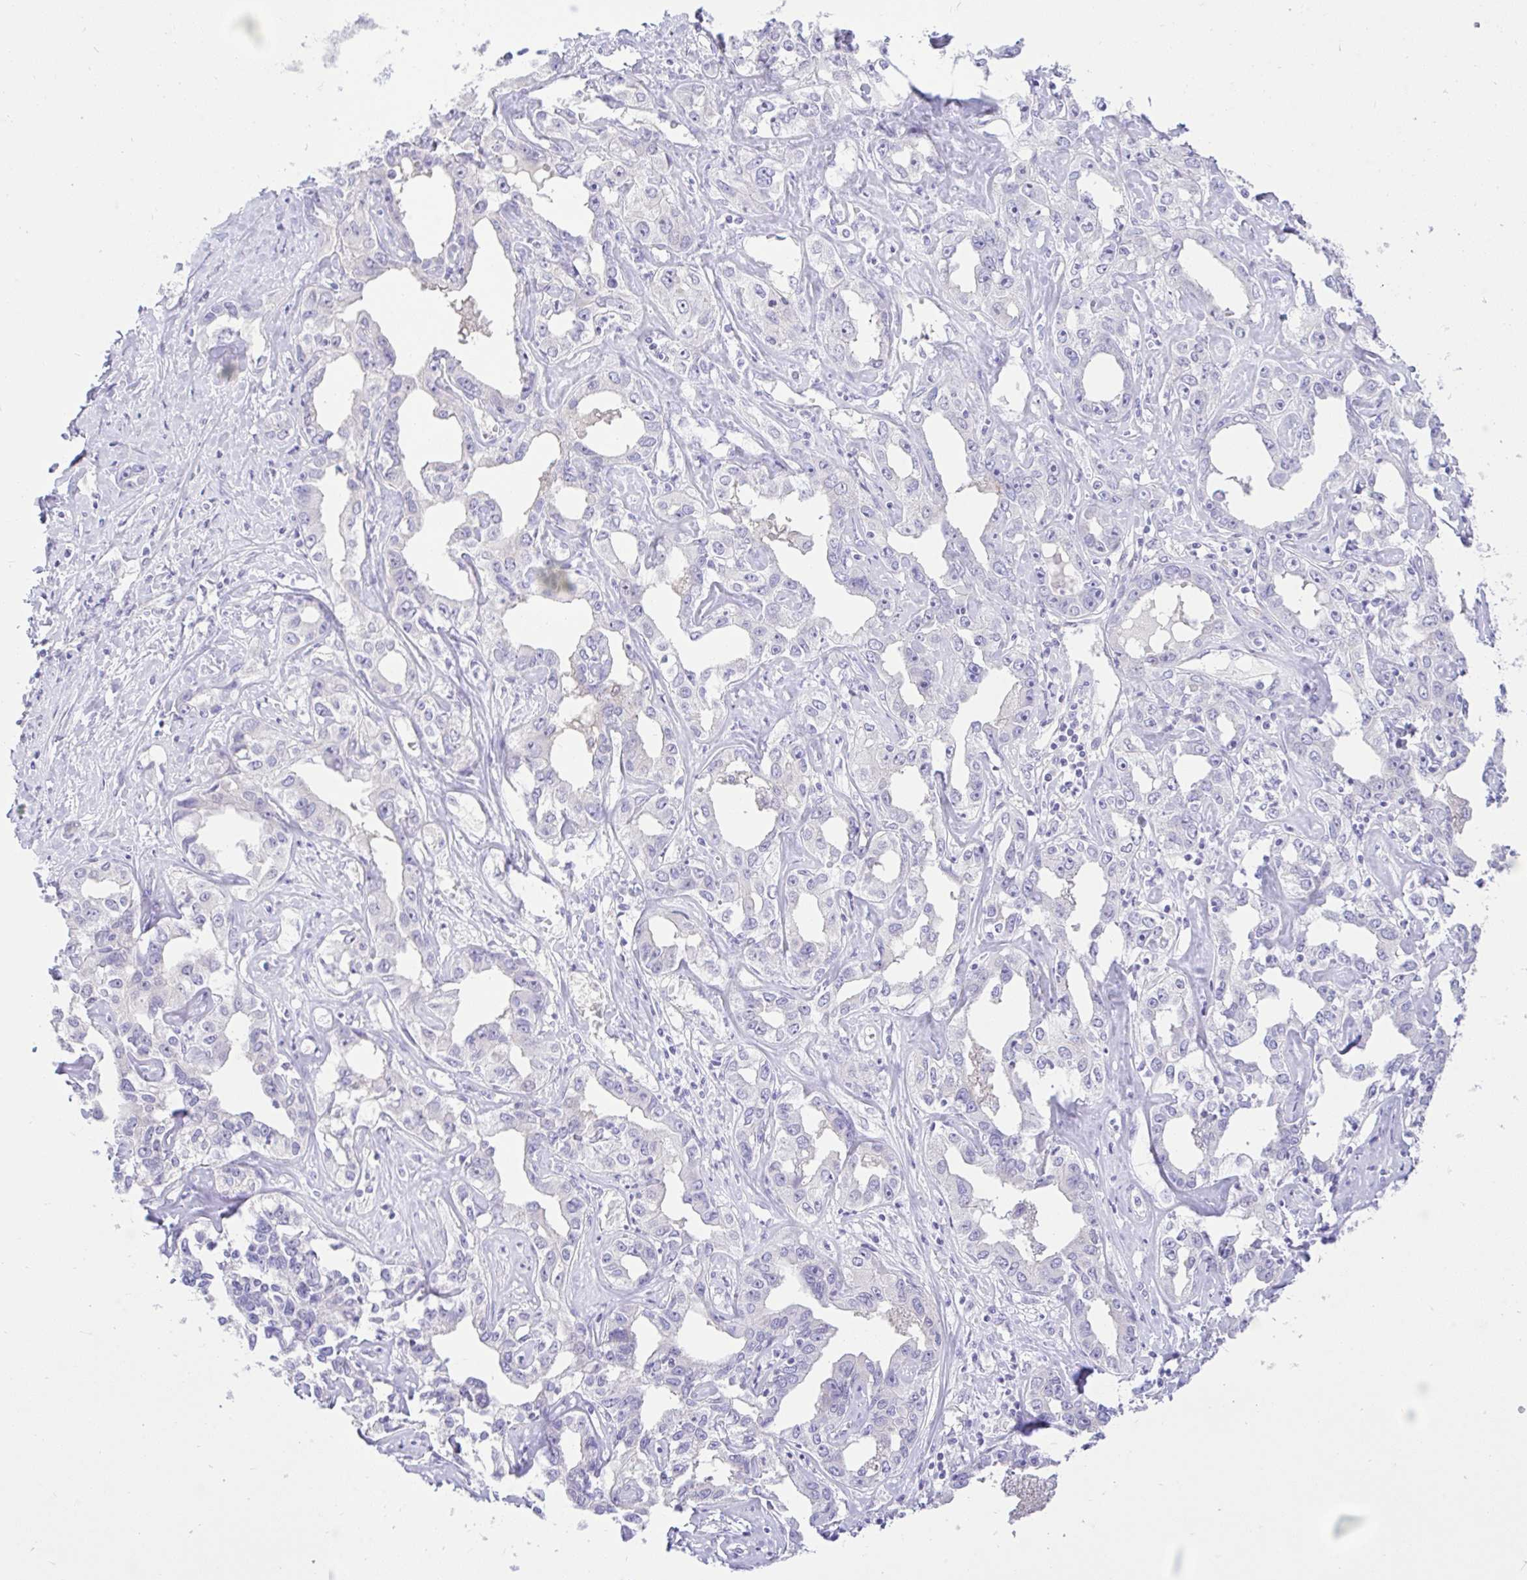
{"staining": {"intensity": "negative", "quantity": "none", "location": "none"}, "tissue": "liver cancer", "cell_type": "Tumor cells", "image_type": "cancer", "snomed": [{"axis": "morphology", "description": "Cholangiocarcinoma"}, {"axis": "topography", "description": "Liver"}], "caption": "Protein analysis of liver cancer (cholangiocarcinoma) displays no significant positivity in tumor cells.", "gene": "ZNF101", "patient": {"sex": "male", "age": 59}}